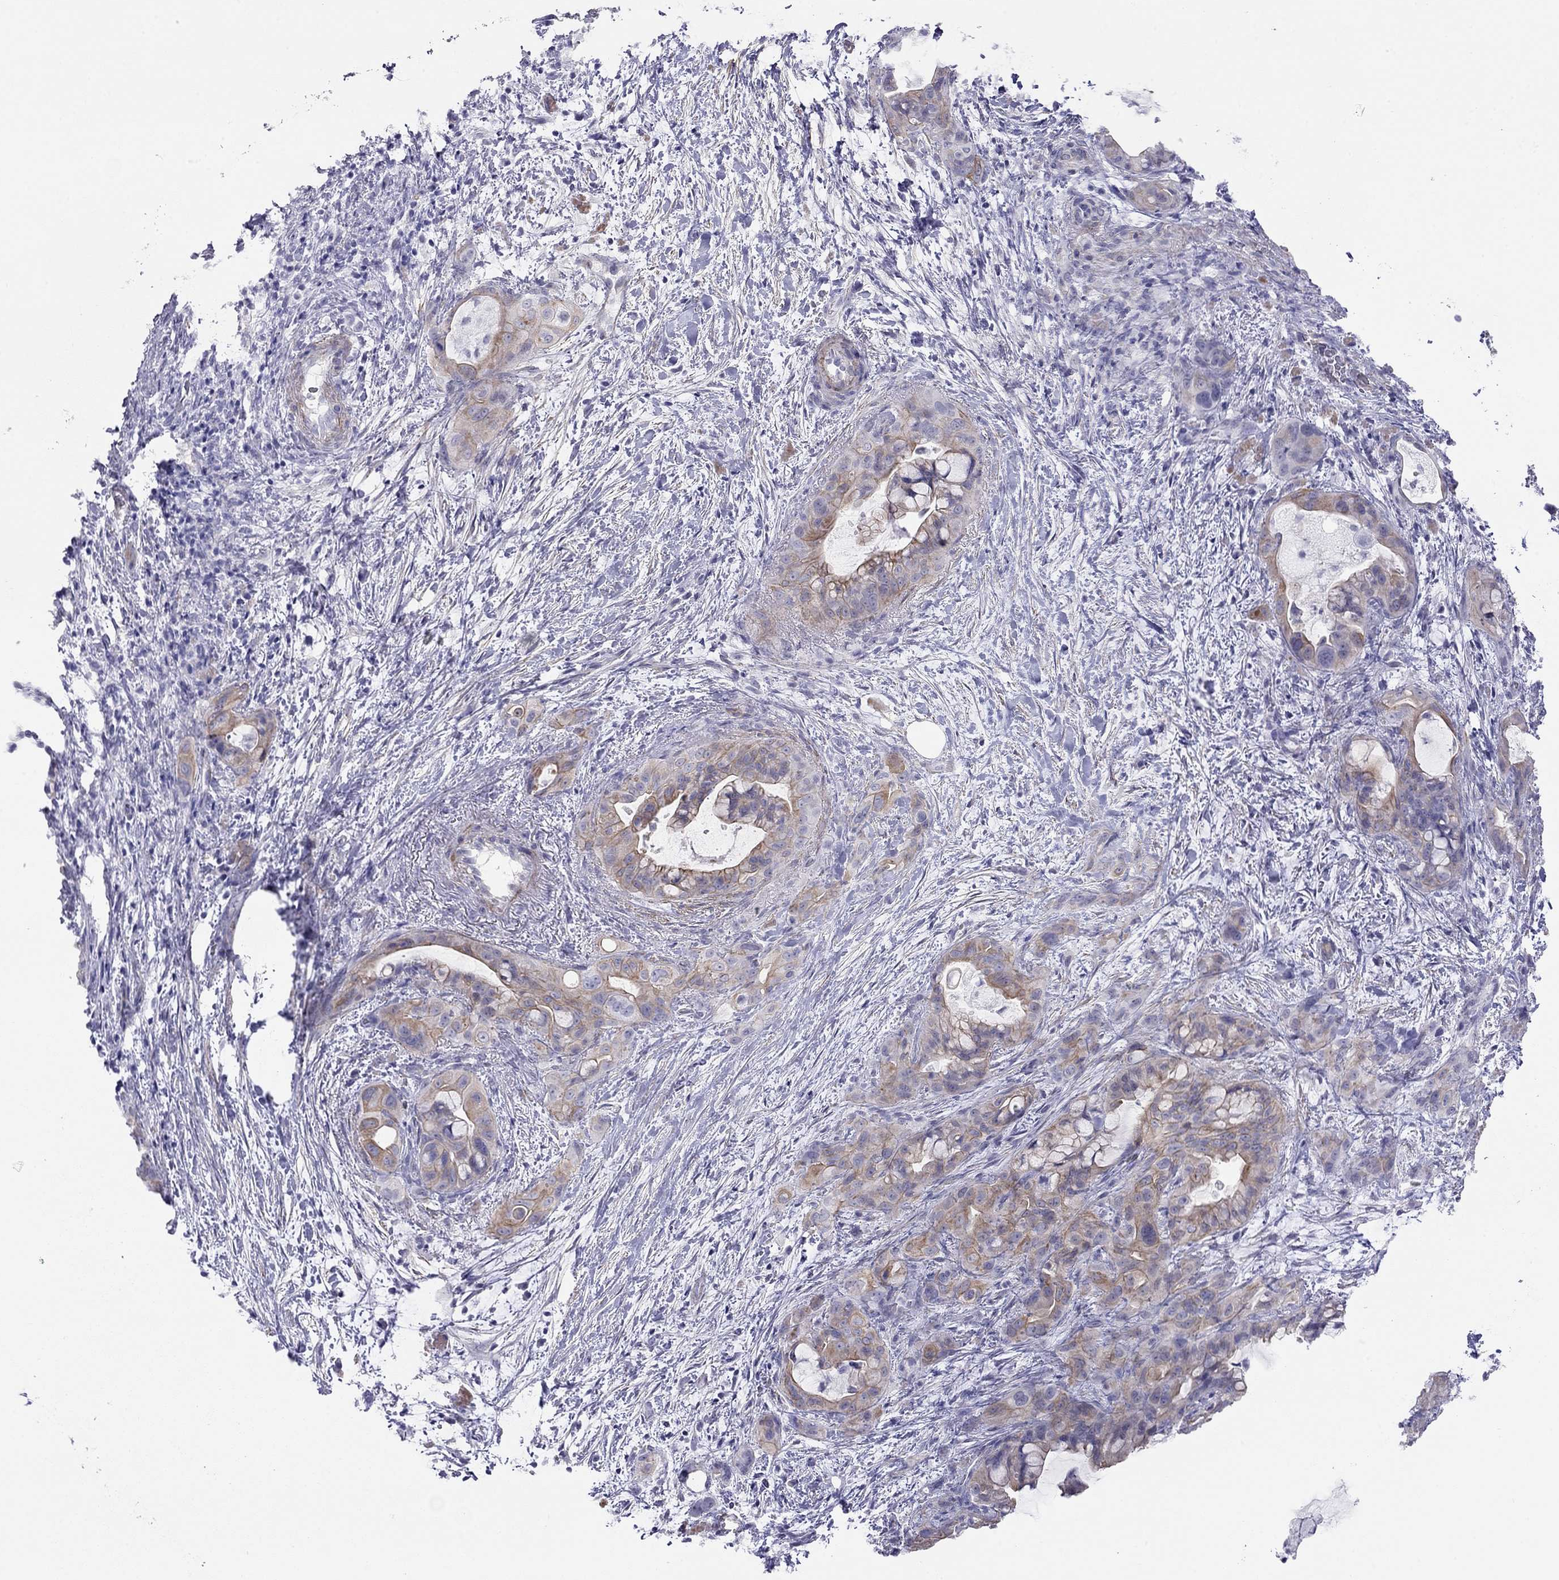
{"staining": {"intensity": "moderate", "quantity": "25%-75%", "location": "cytoplasmic/membranous"}, "tissue": "pancreatic cancer", "cell_type": "Tumor cells", "image_type": "cancer", "snomed": [{"axis": "morphology", "description": "Adenocarcinoma, NOS"}, {"axis": "topography", "description": "Pancreas"}], "caption": "Protein expression analysis of human pancreatic cancer (adenocarcinoma) reveals moderate cytoplasmic/membranous positivity in approximately 25%-75% of tumor cells. (IHC, brightfield microscopy, high magnification).", "gene": "MYMX", "patient": {"sex": "male", "age": 71}}